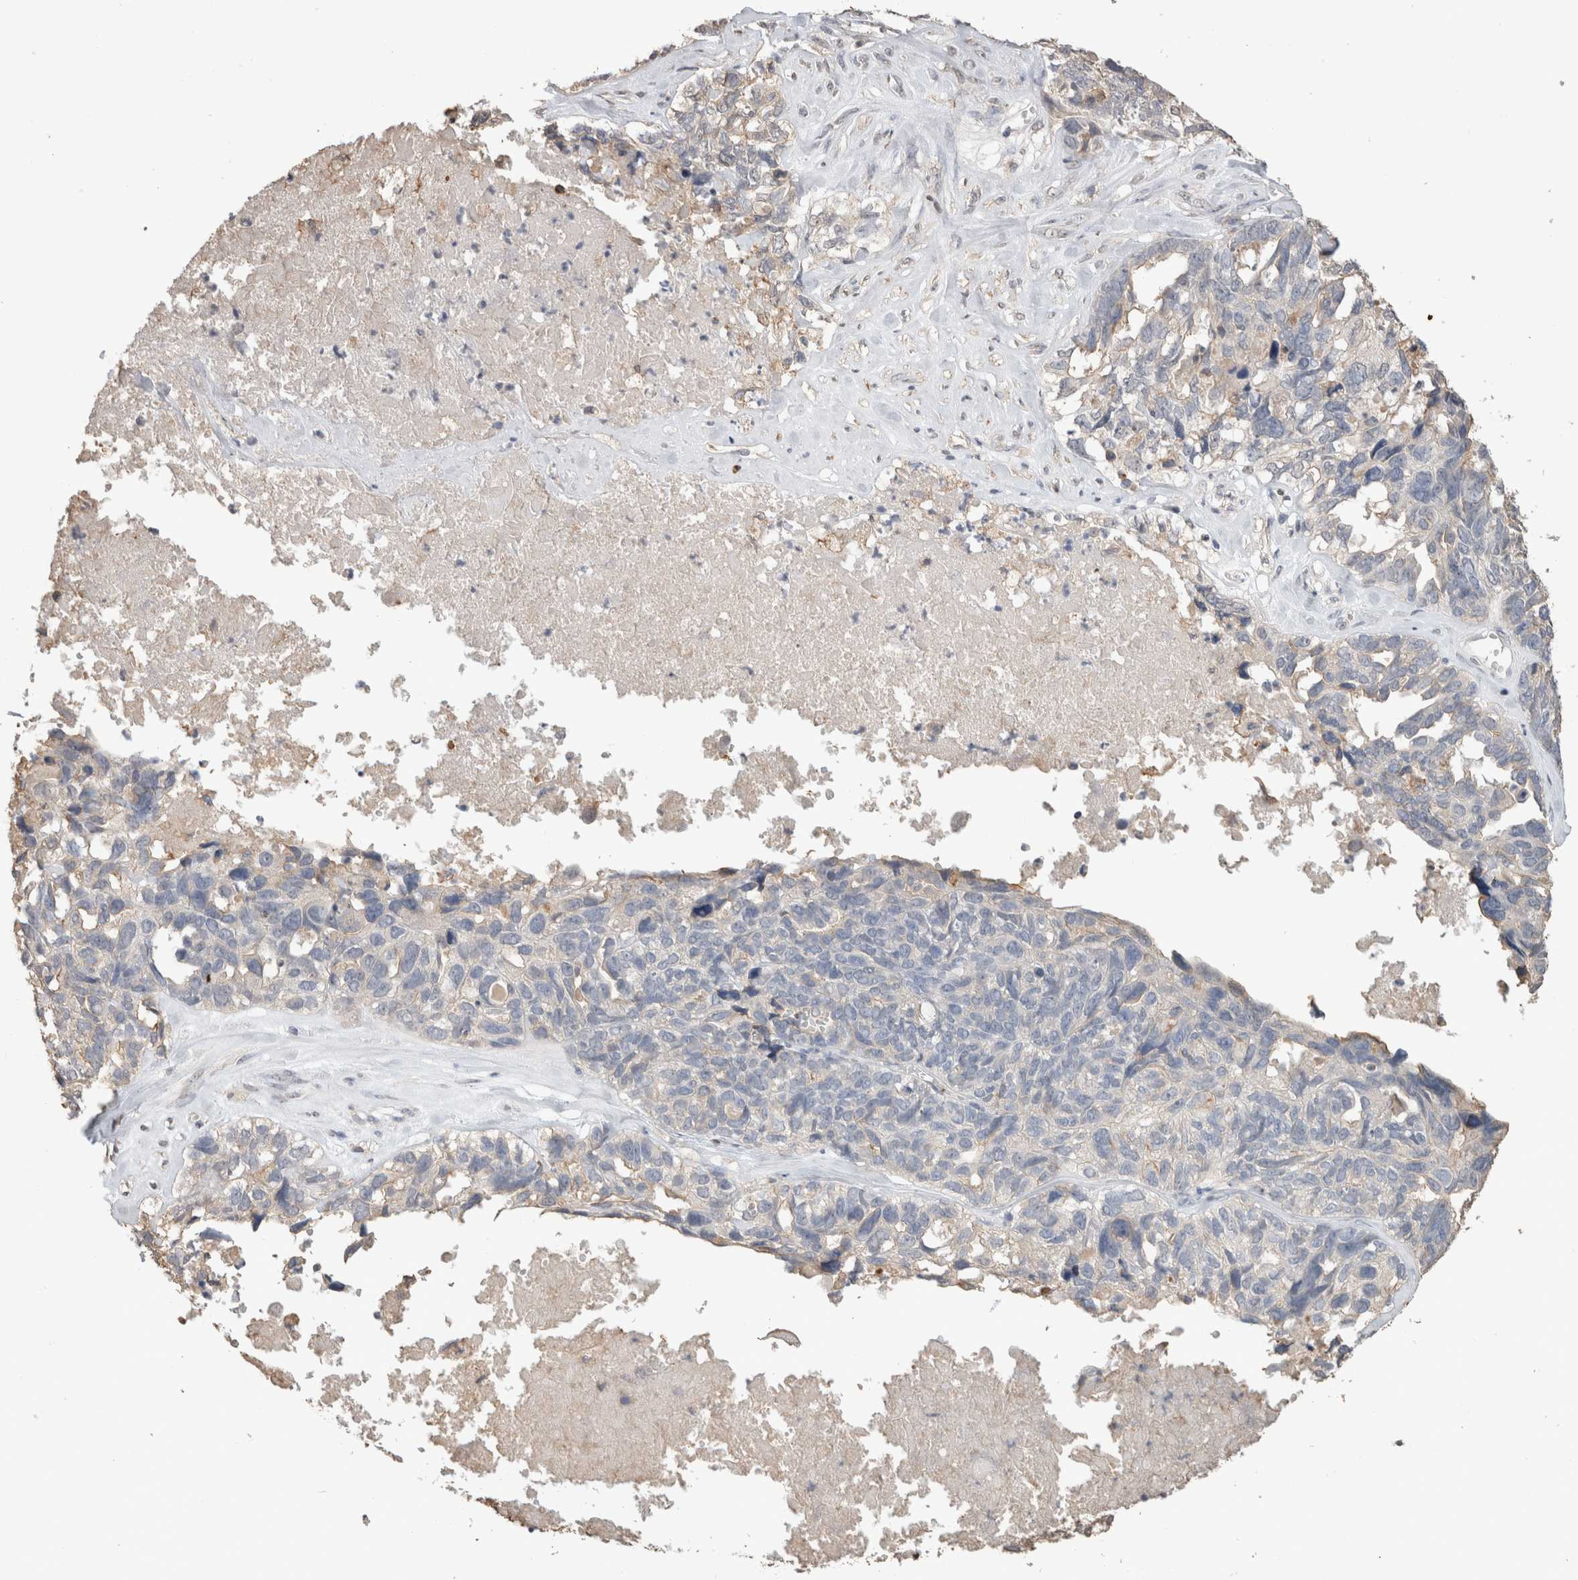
{"staining": {"intensity": "negative", "quantity": "none", "location": "none"}, "tissue": "ovarian cancer", "cell_type": "Tumor cells", "image_type": "cancer", "snomed": [{"axis": "morphology", "description": "Cystadenocarcinoma, serous, NOS"}, {"axis": "topography", "description": "Ovary"}], "caption": "Immunohistochemistry (IHC) micrograph of neoplastic tissue: ovarian serous cystadenocarcinoma stained with DAB (3,3'-diaminobenzidine) exhibits no significant protein positivity in tumor cells.", "gene": "S100A10", "patient": {"sex": "female", "age": 79}}